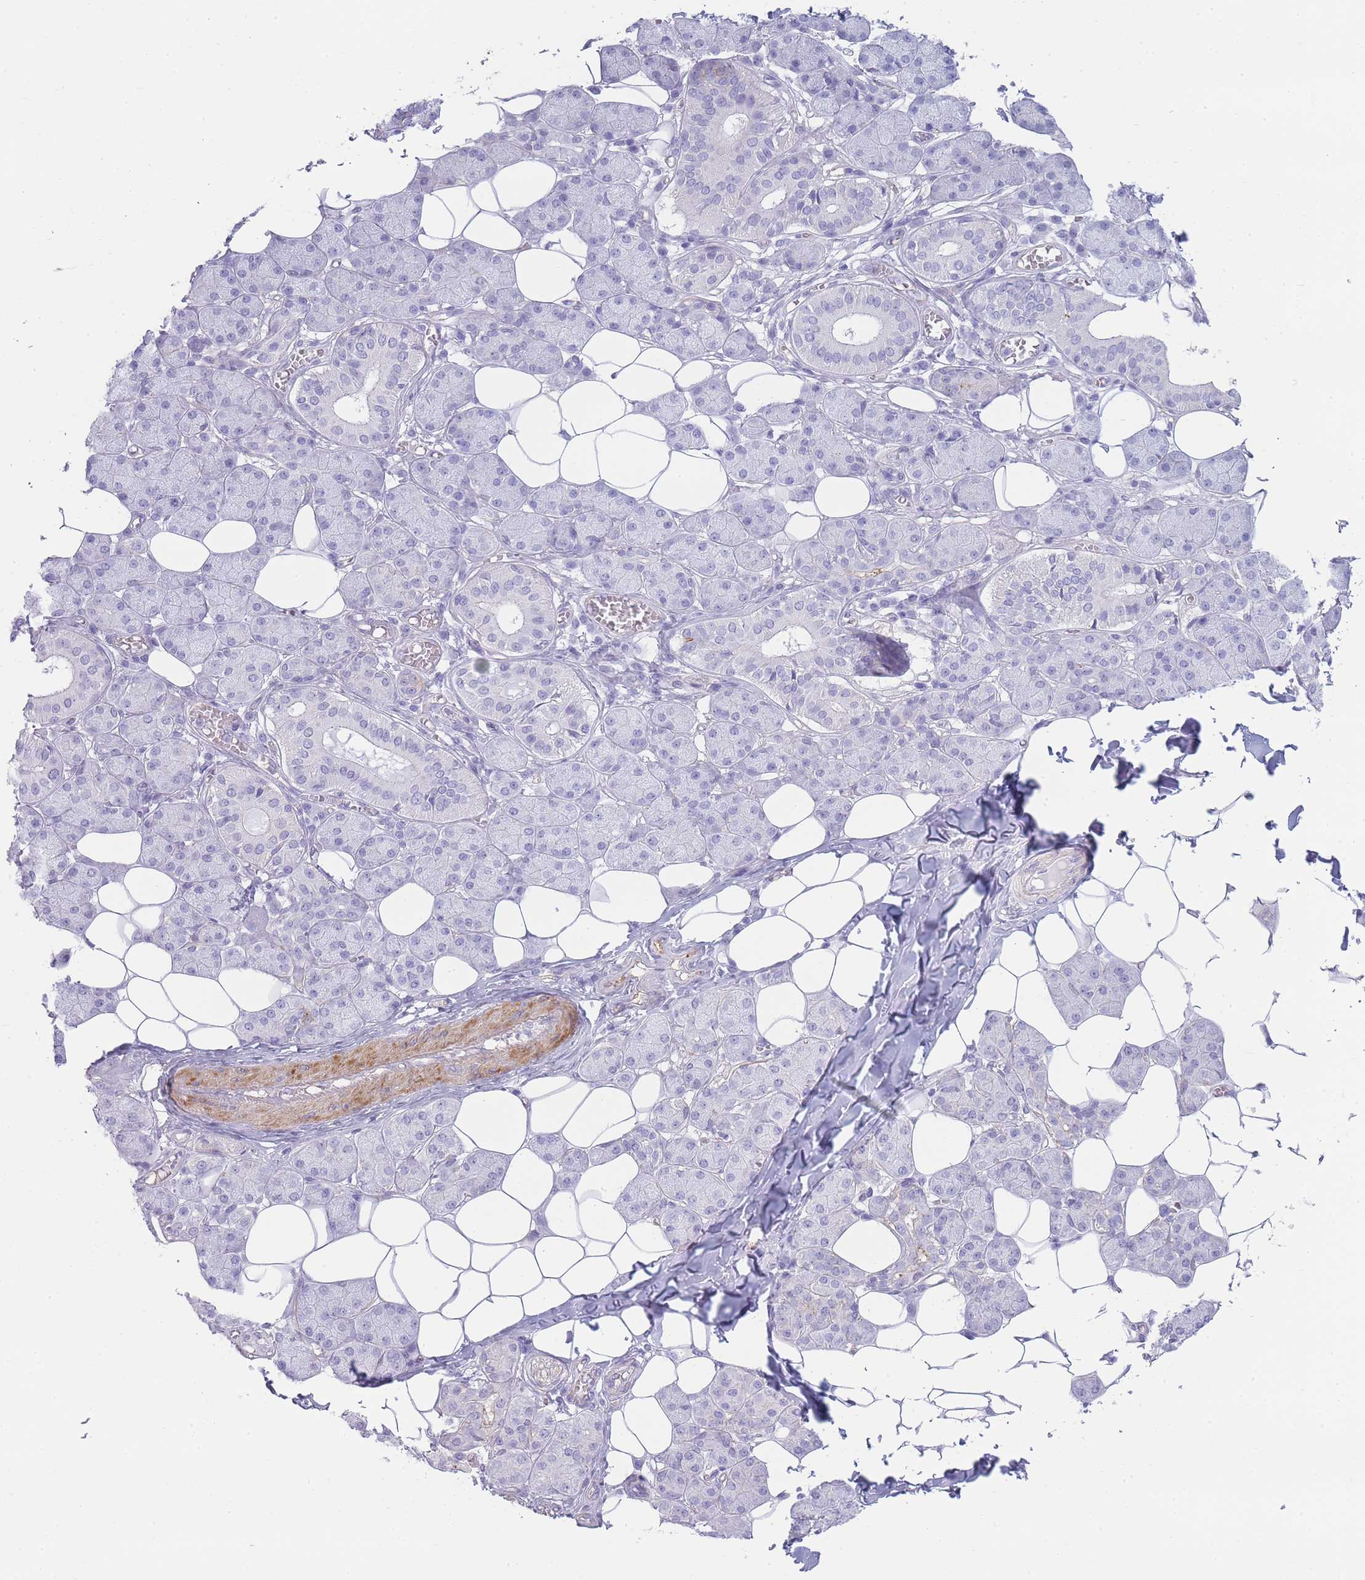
{"staining": {"intensity": "negative", "quantity": "none", "location": "none"}, "tissue": "salivary gland", "cell_type": "Glandular cells", "image_type": "normal", "snomed": [{"axis": "morphology", "description": "Normal tissue, NOS"}, {"axis": "topography", "description": "Salivary gland"}], "caption": "Micrograph shows no protein staining in glandular cells of unremarkable salivary gland.", "gene": "UTP14A", "patient": {"sex": "female", "age": 33}}